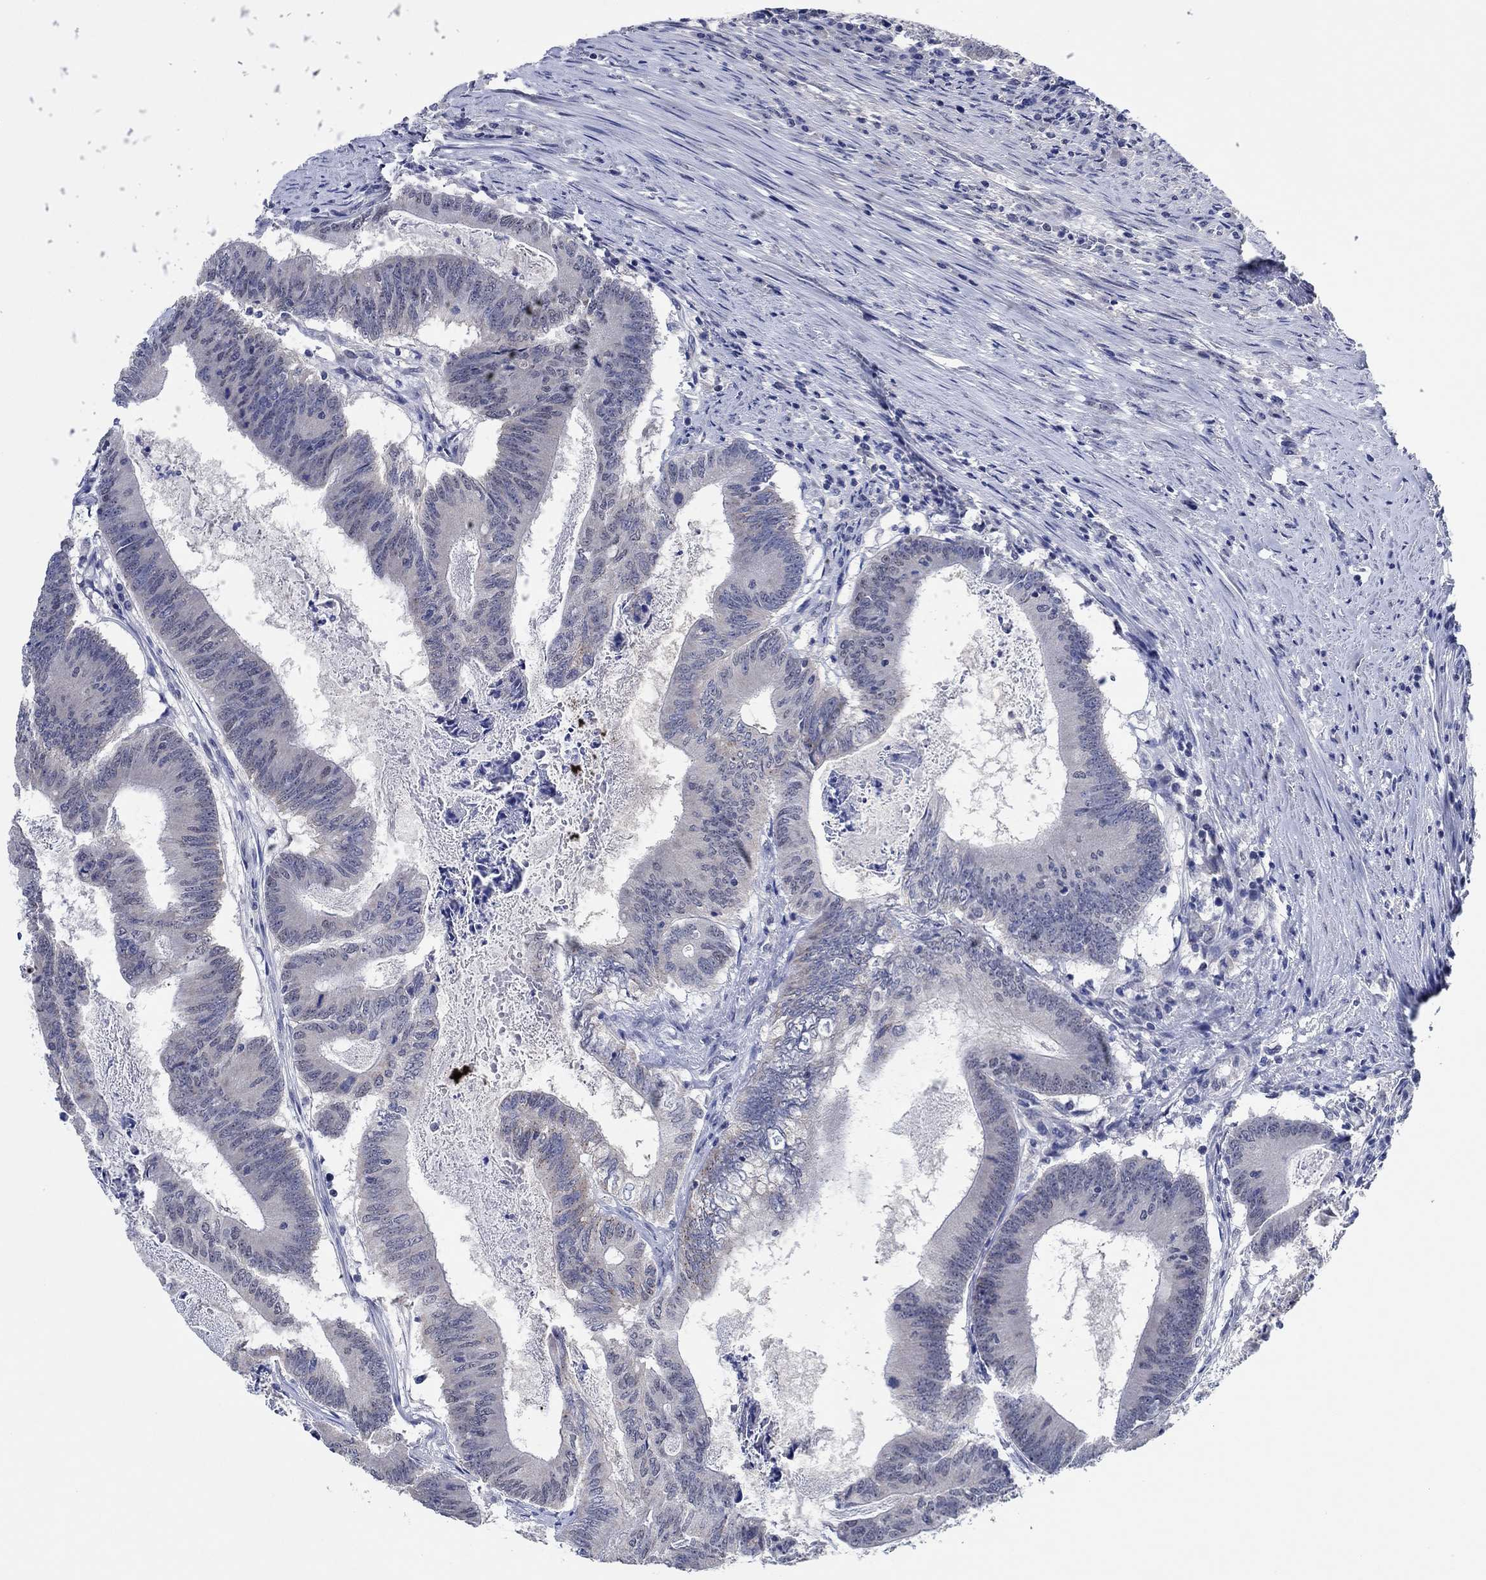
{"staining": {"intensity": "negative", "quantity": "none", "location": "none"}, "tissue": "colorectal cancer", "cell_type": "Tumor cells", "image_type": "cancer", "snomed": [{"axis": "morphology", "description": "Adenocarcinoma, NOS"}, {"axis": "topography", "description": "Colon"}], "caption": "The micrograph reveals no staining of tumor cells in colorectal cancer.", "gene": "PRRT3", "patient": {"sex": "female", "age": 70}}